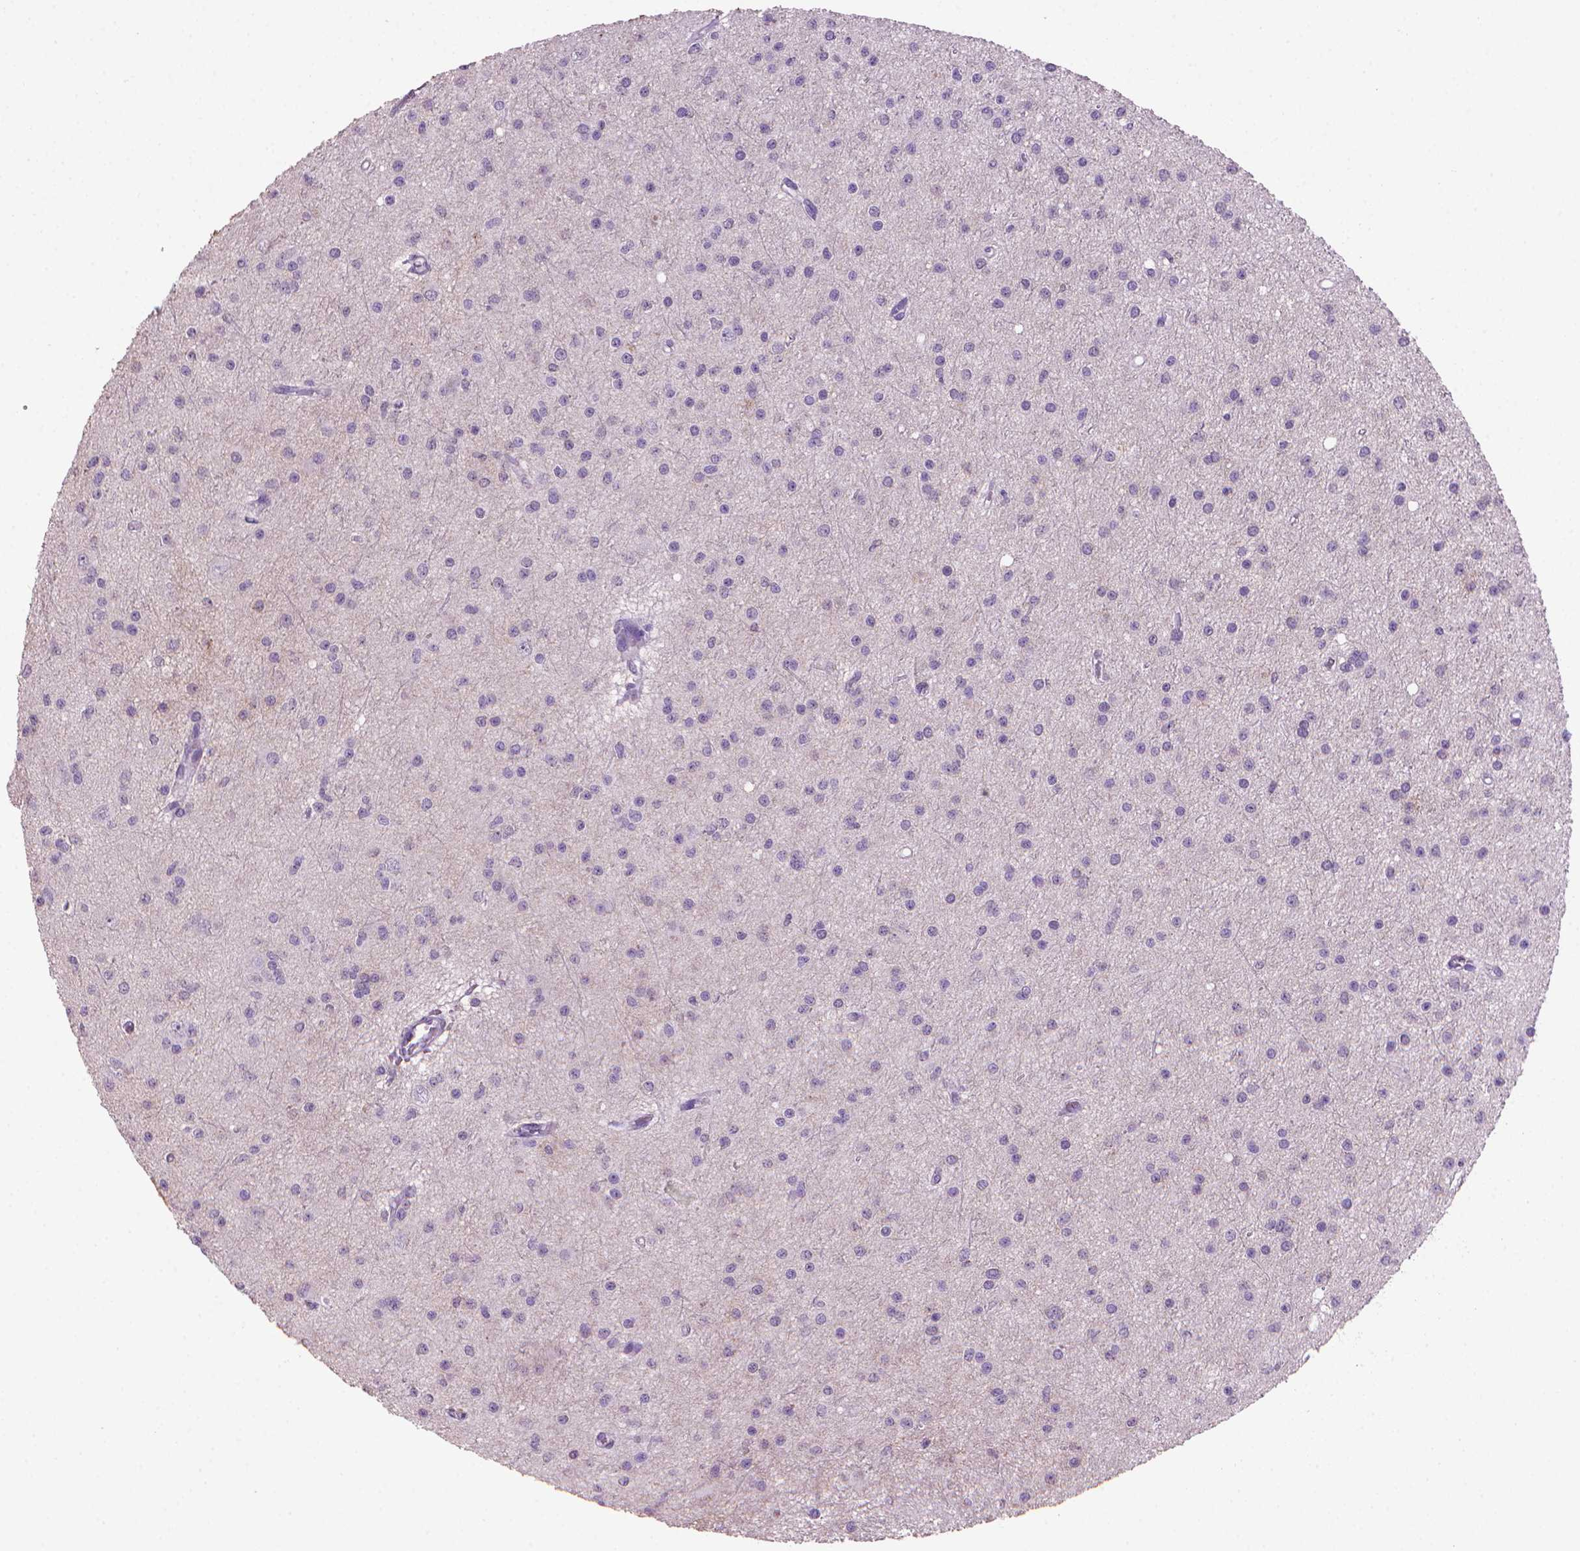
{"staining": {"intensity": "negative", "quantity": "none", "location": "none"}, "tissue": "glioma", "cell_type": "Tumor cells", "image_type": "cancer", "snomed": [{"axis": "morphology", "description": "Glioma, malignant, Low grade"}, {"axis": "topography", "description": "Brain"}], "caption": "Malignant low-grade glioma stained for a protein using IHC exhibits no positivity tumor cells.", "gene": "MUC1", "patient": {"sex": "male", "age": 27}}